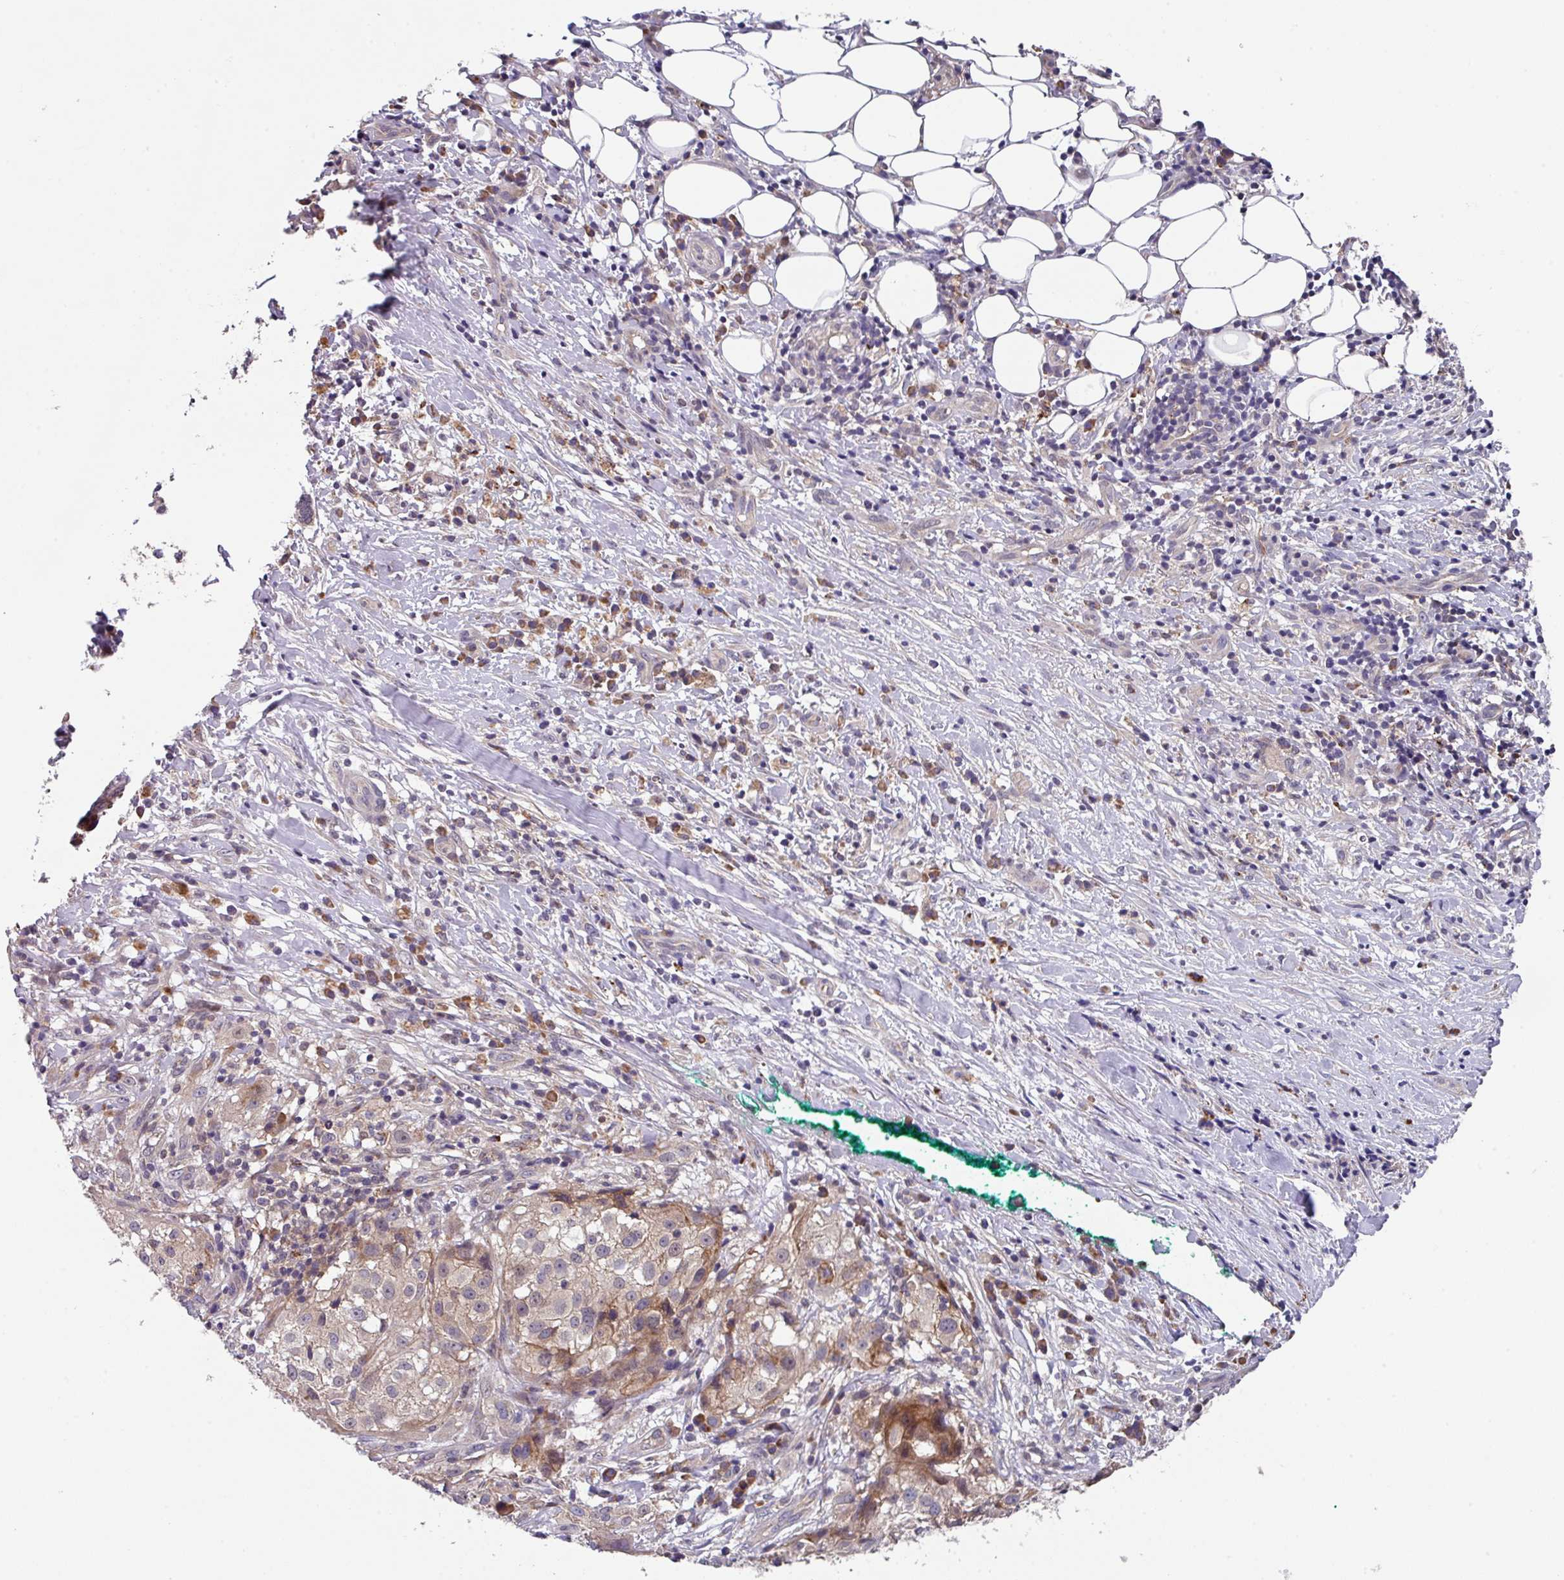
{"staining": {"intensity": "moderate", "quantity": "<25%", "location": "cytoplasmic/membranous"}, "tissue": "melanoma", "cell_type": "Tumor cells", "image_type": "cancer", "snomed": [{"axis": "morphology", "description": "Necrosis, NOS"}, {"axis": "morphology", "description": "Malignant melanoma, NOS"}, {"axis": "topography", "description": "Skin"}], "caption": "Moderate cytoplasmic/membranous protein staining is appreciated in about <25% of tumor cells in malignant melanoma.", "gene": "EIF4B", "patient": {"sex": "female", "age": 87}}